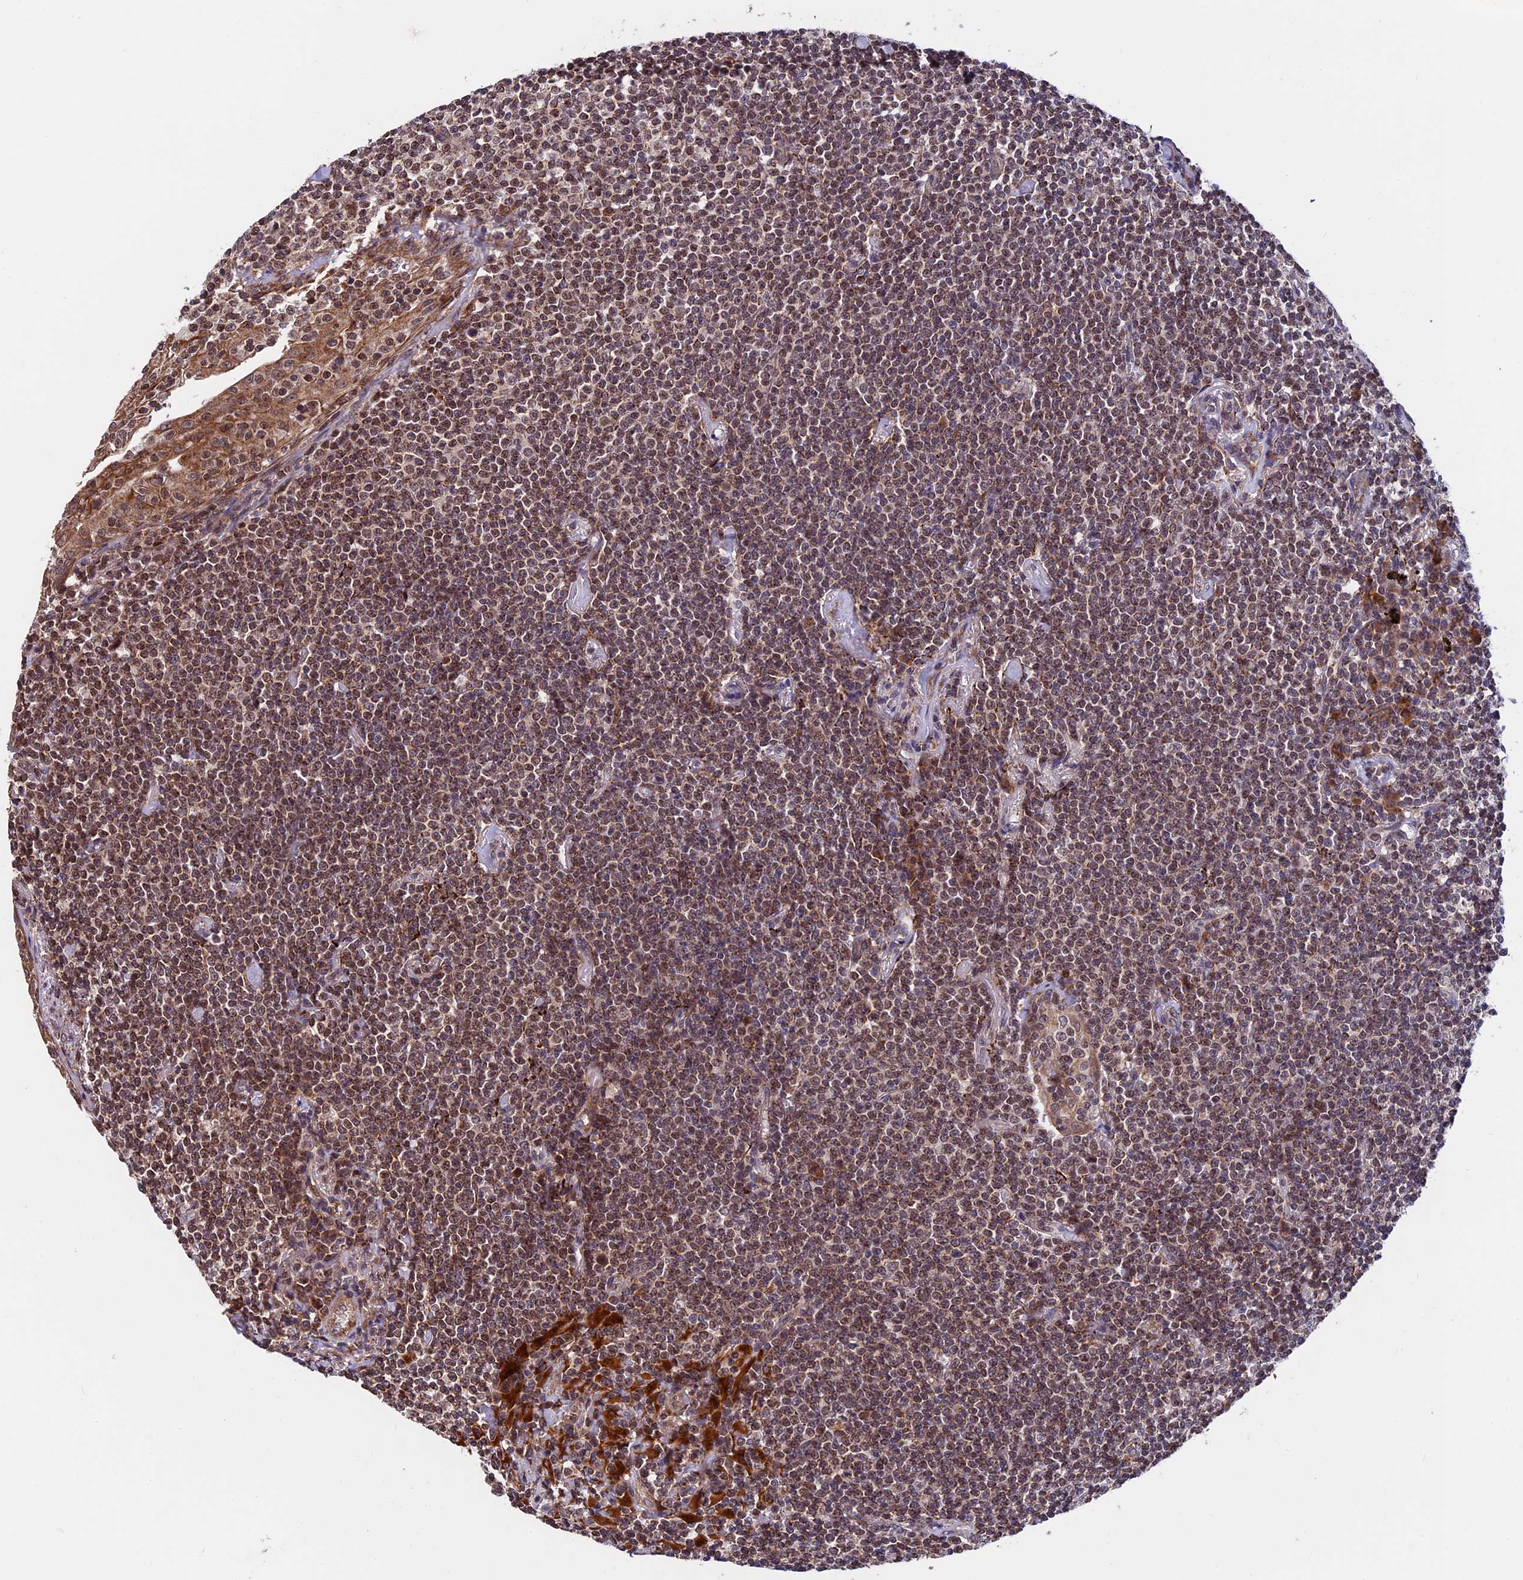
{"staining": {"intensity": "moderate", "quantity": ">75%", "location": "nuclear"}, "tissue": "lymphoma", "cell_type": "Tumor cells", "image_type": "cancer", "snomed": [{"axis": "morphology", "description": "Malignant lymphoma, non-Hodgkin's type, Low grade"}, {"axis": "topography", "description": "Lung"}], "caption": "Moderate nuclear positivity for a protein is present in about >75% of tumor cells of lymphoma using immunohistochemistry.", "gene": "RNF17", "patient": {"sex": "female", "age": 71}}